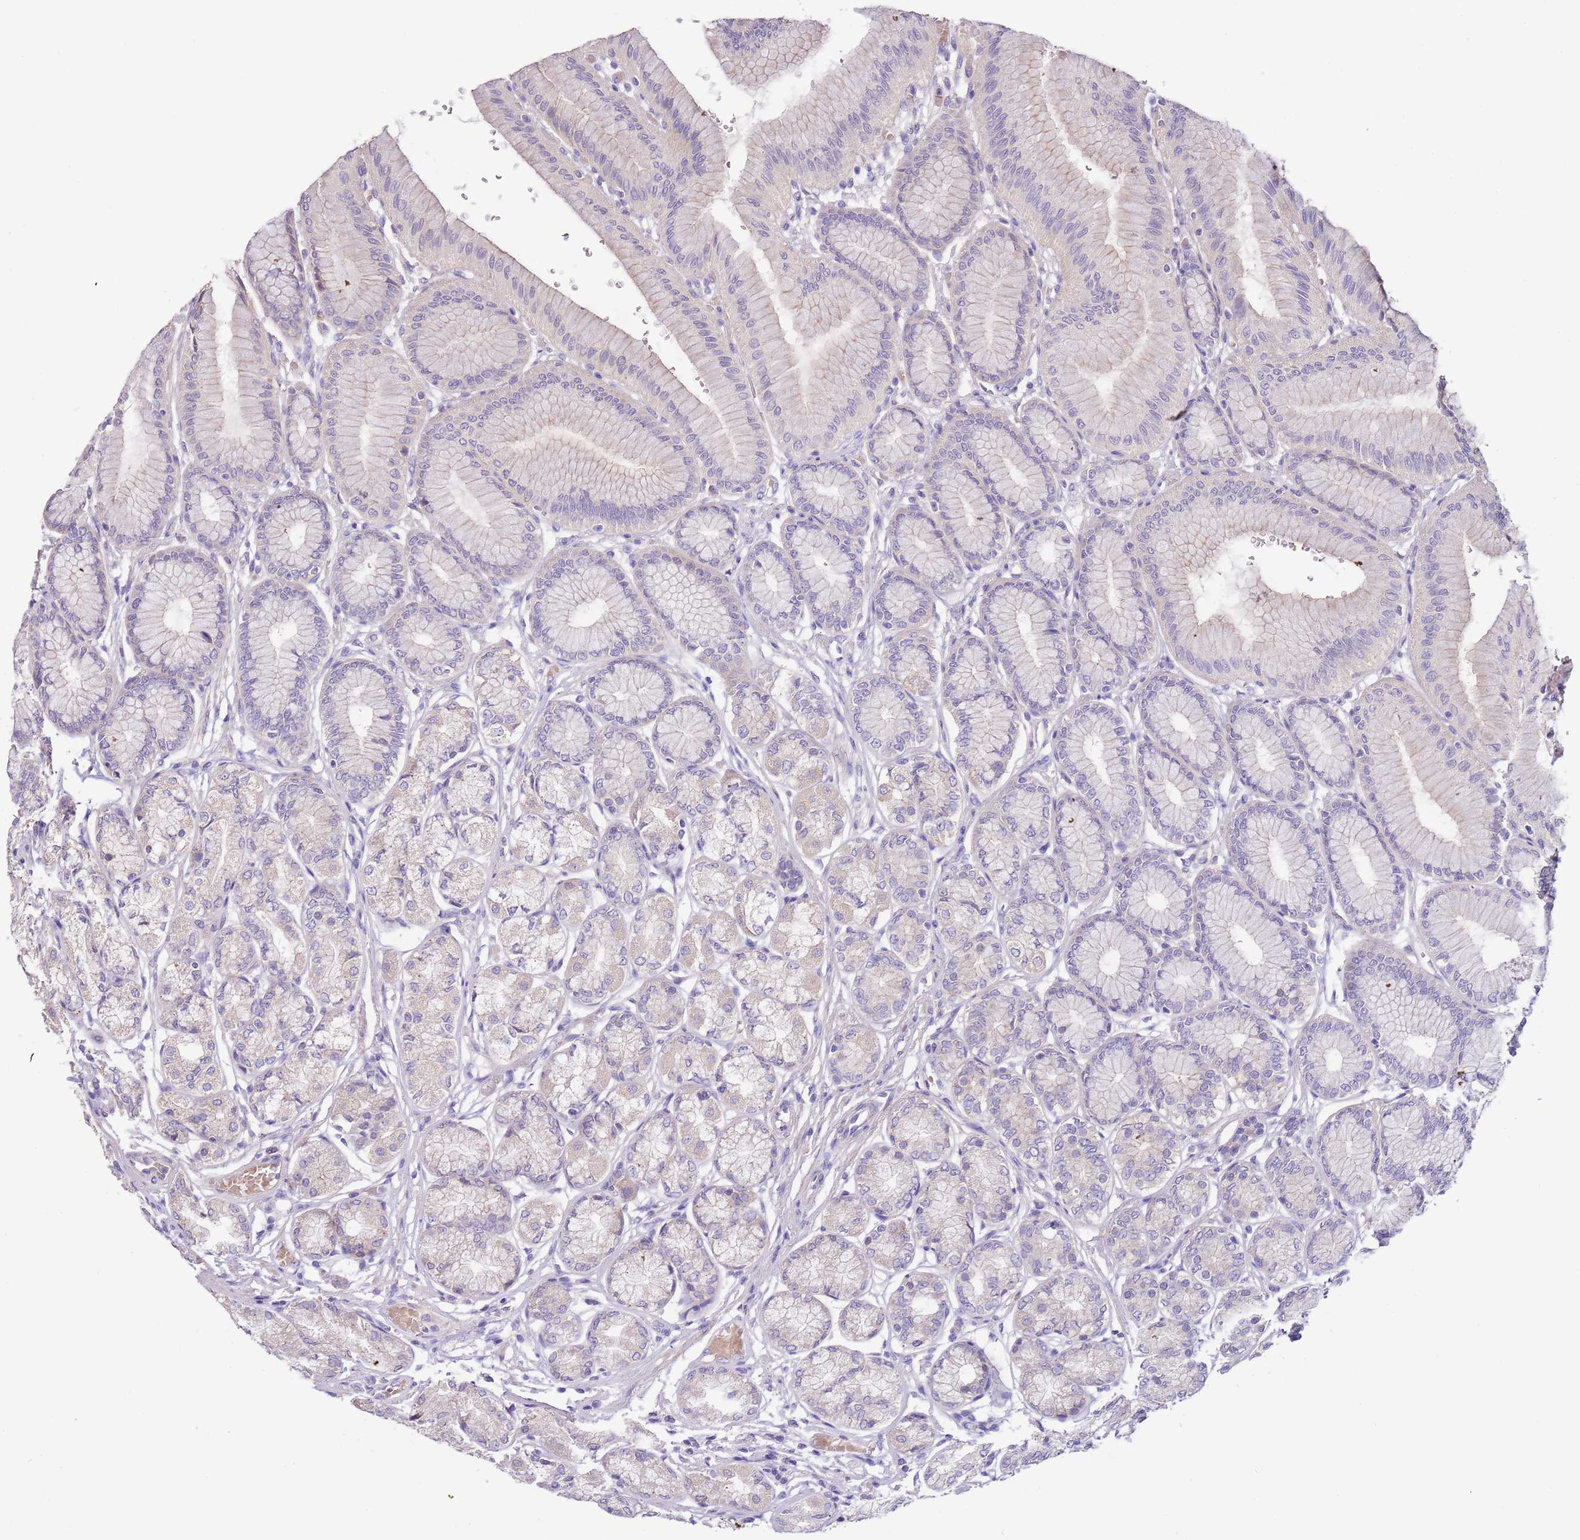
{"staining": {"intensity": "moderate", "quantity": "<25%", "location": "cytoplasmic/membranous"}, "tissue": "stomach", "cell_type": "Glandular cells", "image_type": "normal", "snomed": [{"axis": "morphology", "description": "Normal tissue, NOS"}, {"axis": "morphology", "description": "Adenocarcinoma, NOS"}, {"axis": "morphology", "description": "Adenocarcinoma, High grade"}, {"axis": "topography", "description": "Stomach, upper"}, {"axis": "topography", "description": "Stomach"}], "caption": "Stomach stained with immunohistochemistry shows moderate cytoplasmic/membranous expression in approximately <25% of glandular cells. The staining was performed using DAB to visualize the protein expression in brown, while the nuclei were stained in blue with hematoxylin (Magnification: 20x).", "gene": "ZNF658", "patient": {"sex": "female", "age": 65}}